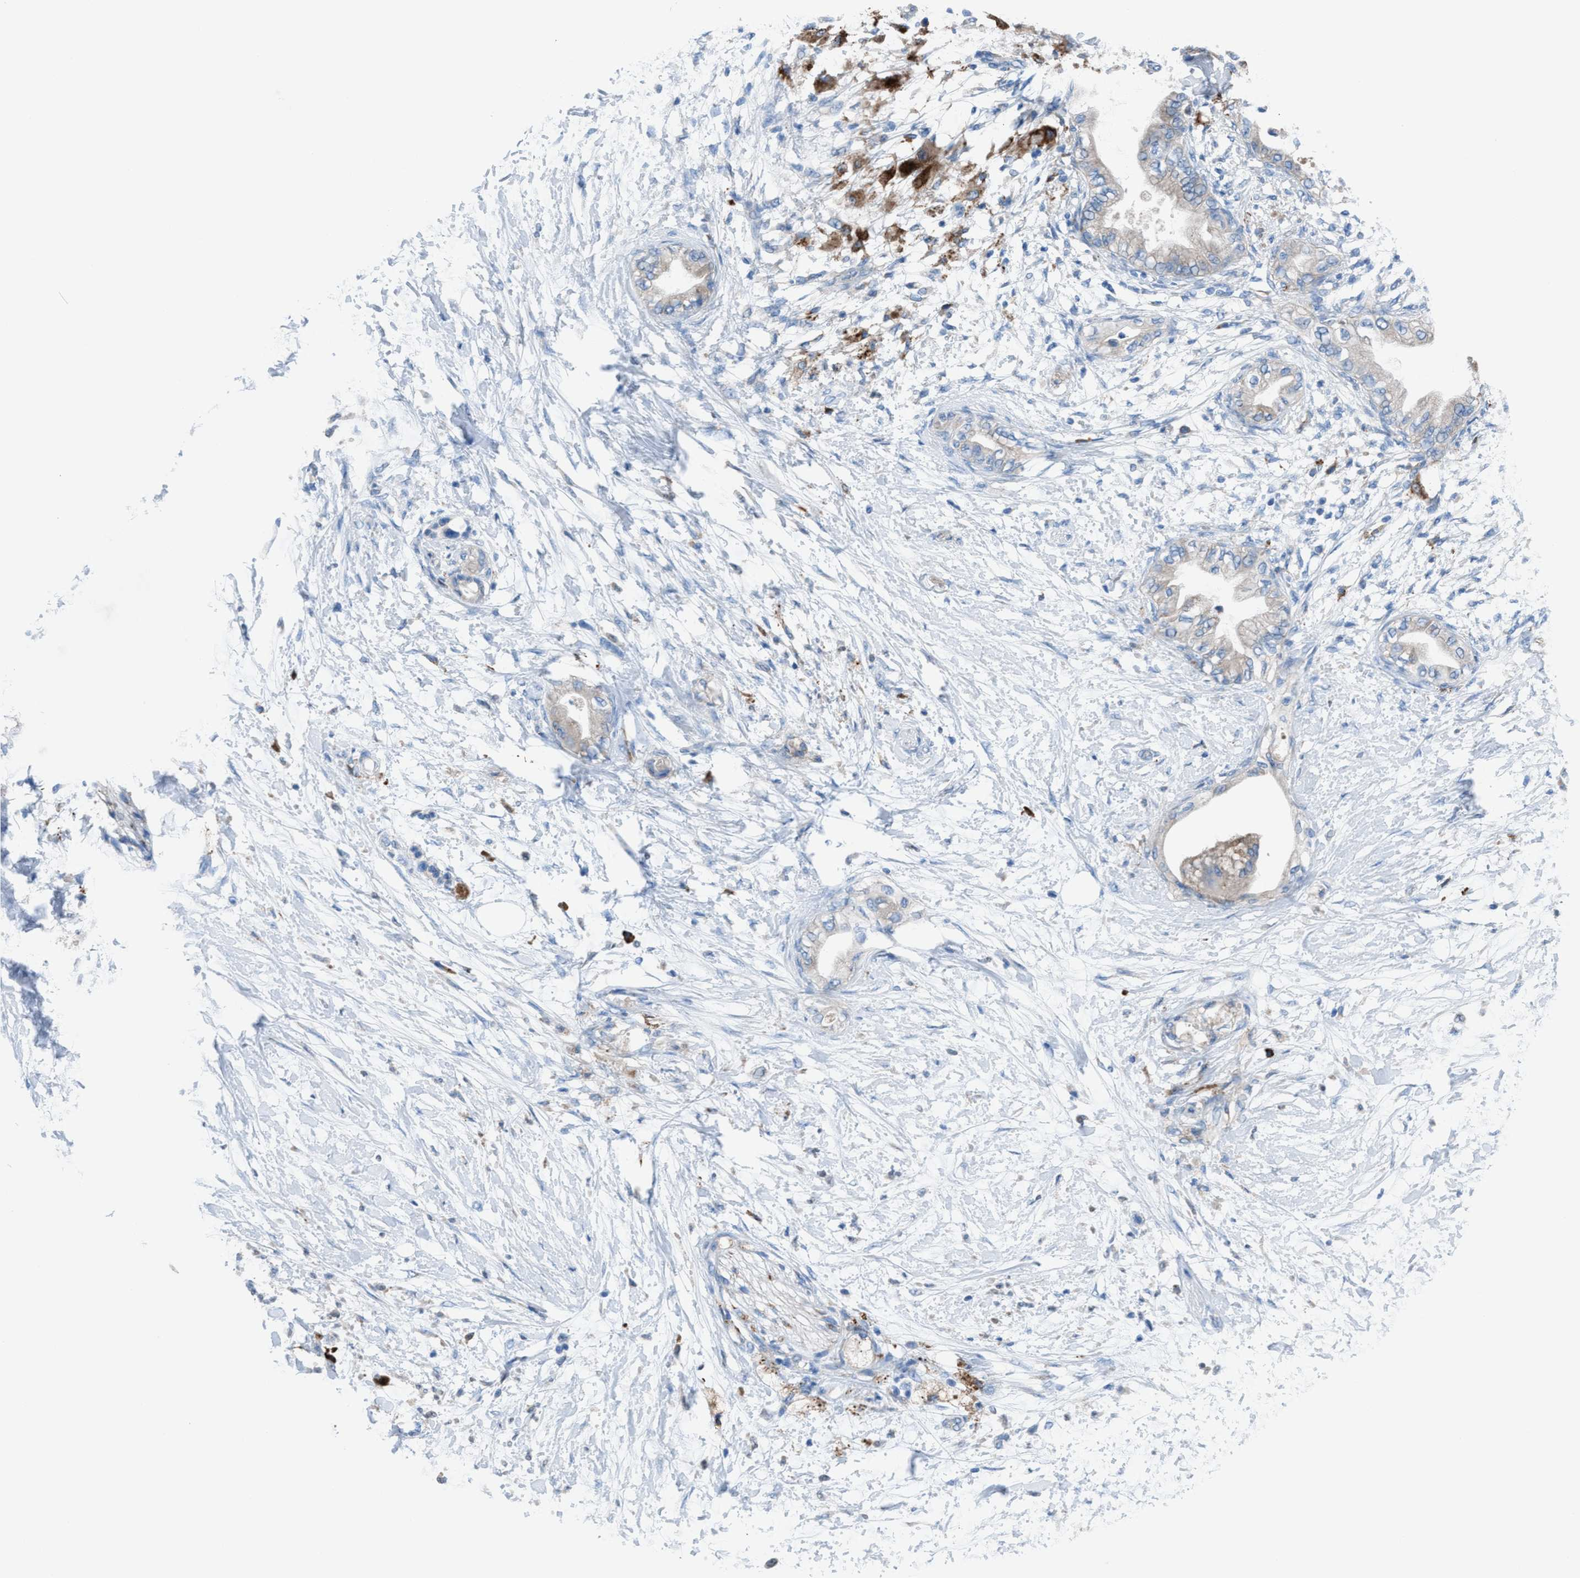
{"staining": {"intensity": "moderate", "quantity": ">75%", "location": "cytoplasmic/membranous"}, "tissue": "adipose tissue", "cell_type": "Adipocytes", "image_type": "normal", "snomed": [{"axis": "morphology", "description": "Normal tissue, NOS"}, {"axis": "morphology", "description": "Adenocarcinoma, NOS"}, {"axis": "topography", "description": "Duodenum"}, {"axis": "topography", "description": "Peripheral nerve tissue"}], "caption": "Protein staining exhibits moderate cytoplasmic/membranous staining in about >75% of adipocytes in normal adipose tissue.", "gene": "CD1B", "patient": {"sex": "female", "age": 60}}